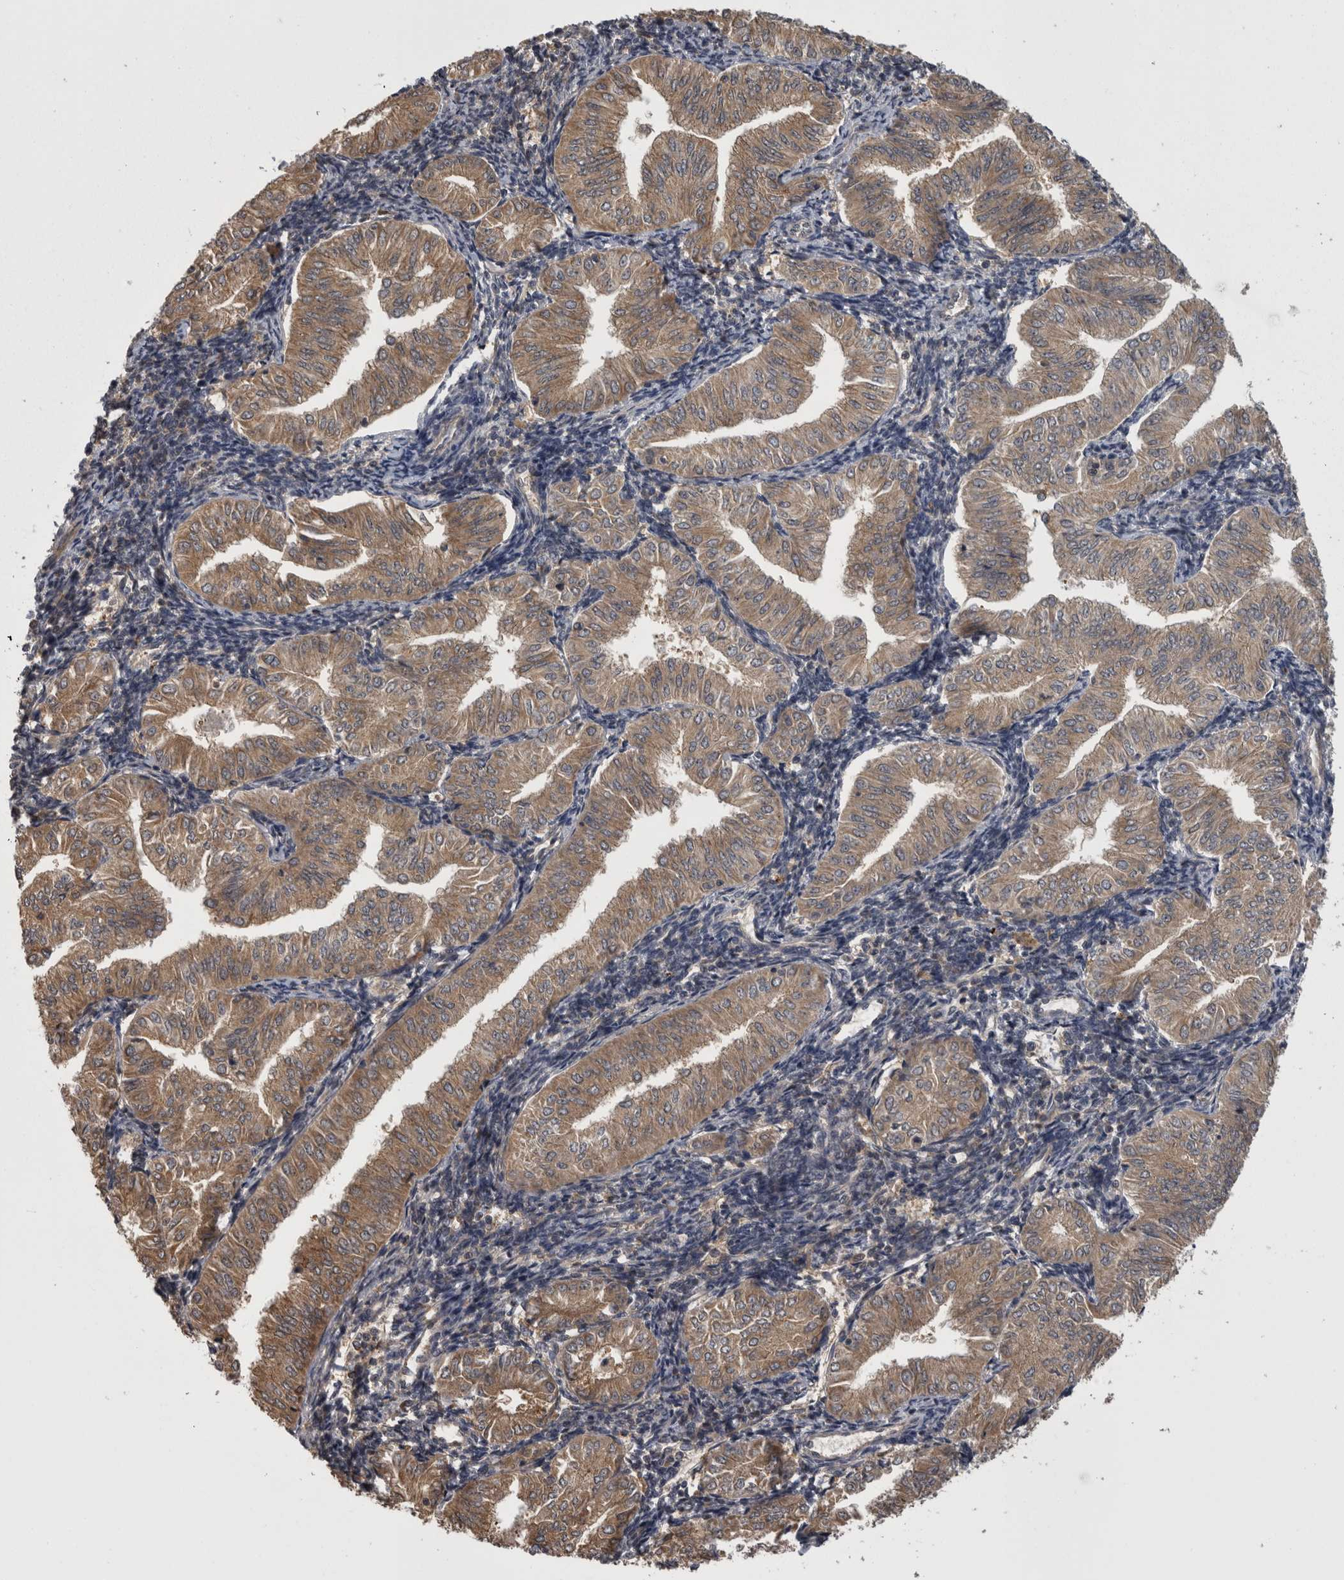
{"staining": {"intensity": "moderate", "quantity": ">75%", "location": "cytoplasmic/membranous"}, "tissue": "endometrial cancer", "cell_type": "Tumor cells", "image_type": "cancer", "snomed": [{"axis": "morphology", "description": "Normal tissue, NOS"}, {"axis": "morphology", "description": "Adenocarcinoma, NOS"}, {"axis": "topography", "description": "Endometrium"}], "caption": "Protein staining of endometrial cancer (adenocarcinoma) tissue demonstrates moderate cytoplasmic/membranous expression in about >75% of tumor cells.", "gene": "APRT", "patient": {"sex": "female", "age": 53}}